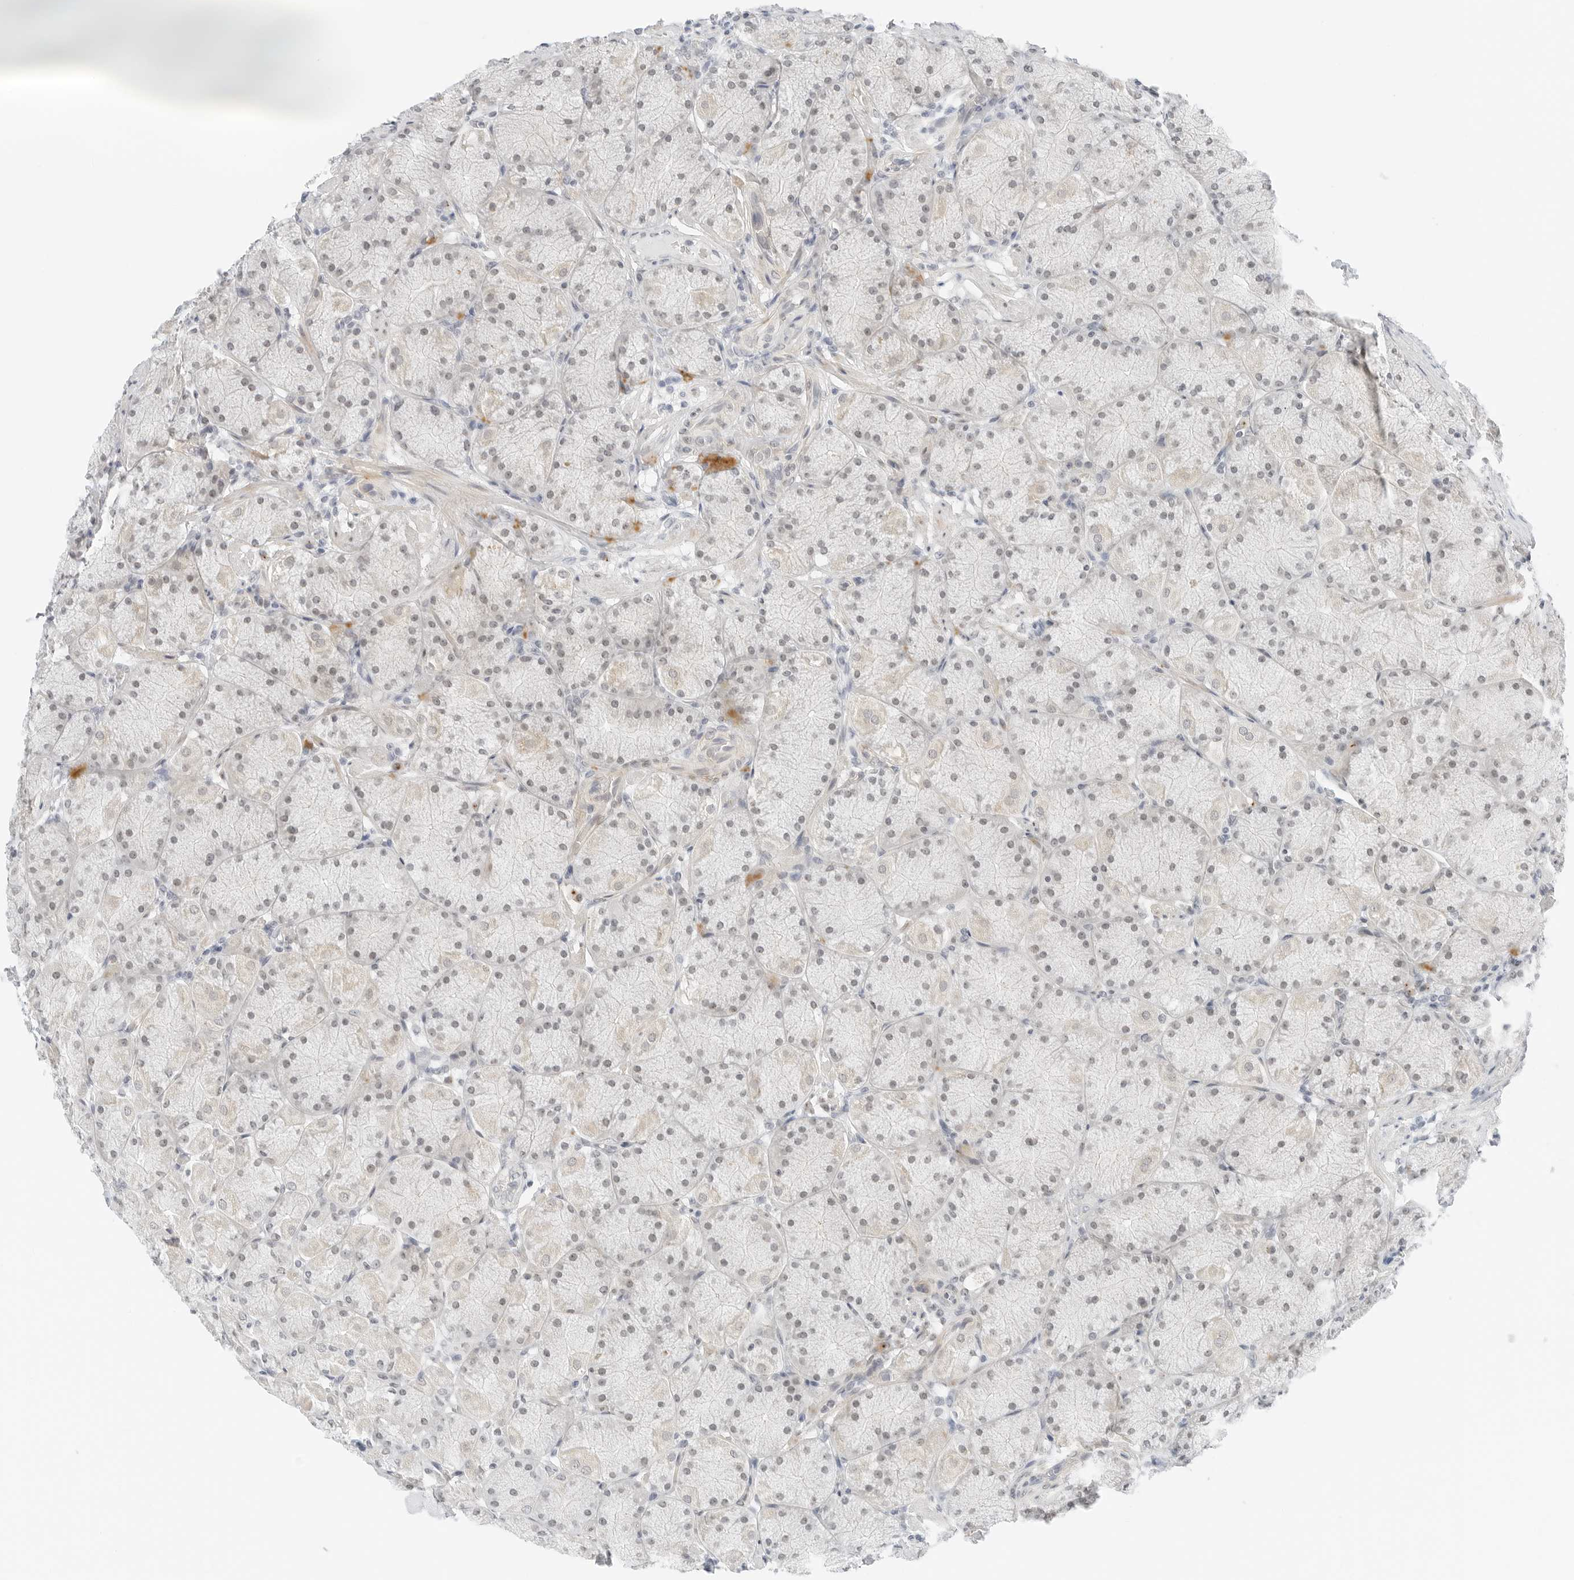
{"staining": {"intensity": "weak", "quantity": "<25%", "location": "cytoplasmic/membranous,nuclear"}, "tissue": "stomach", "cell_type": "Glandular cells", "image_type": "normal", "snomed": [{"axis": "morphology", "description": "Normal tissue, NOS"}, {"axis": "topography", "description": "Stomach, upper"}], "caption": "This is an immunohistochemistry (IHC) histopathology image of unremarkable stomach. There is no expression in glandular cells.", "gene": "CCSAP", "patient": {"sex": "female", "age": 56}}